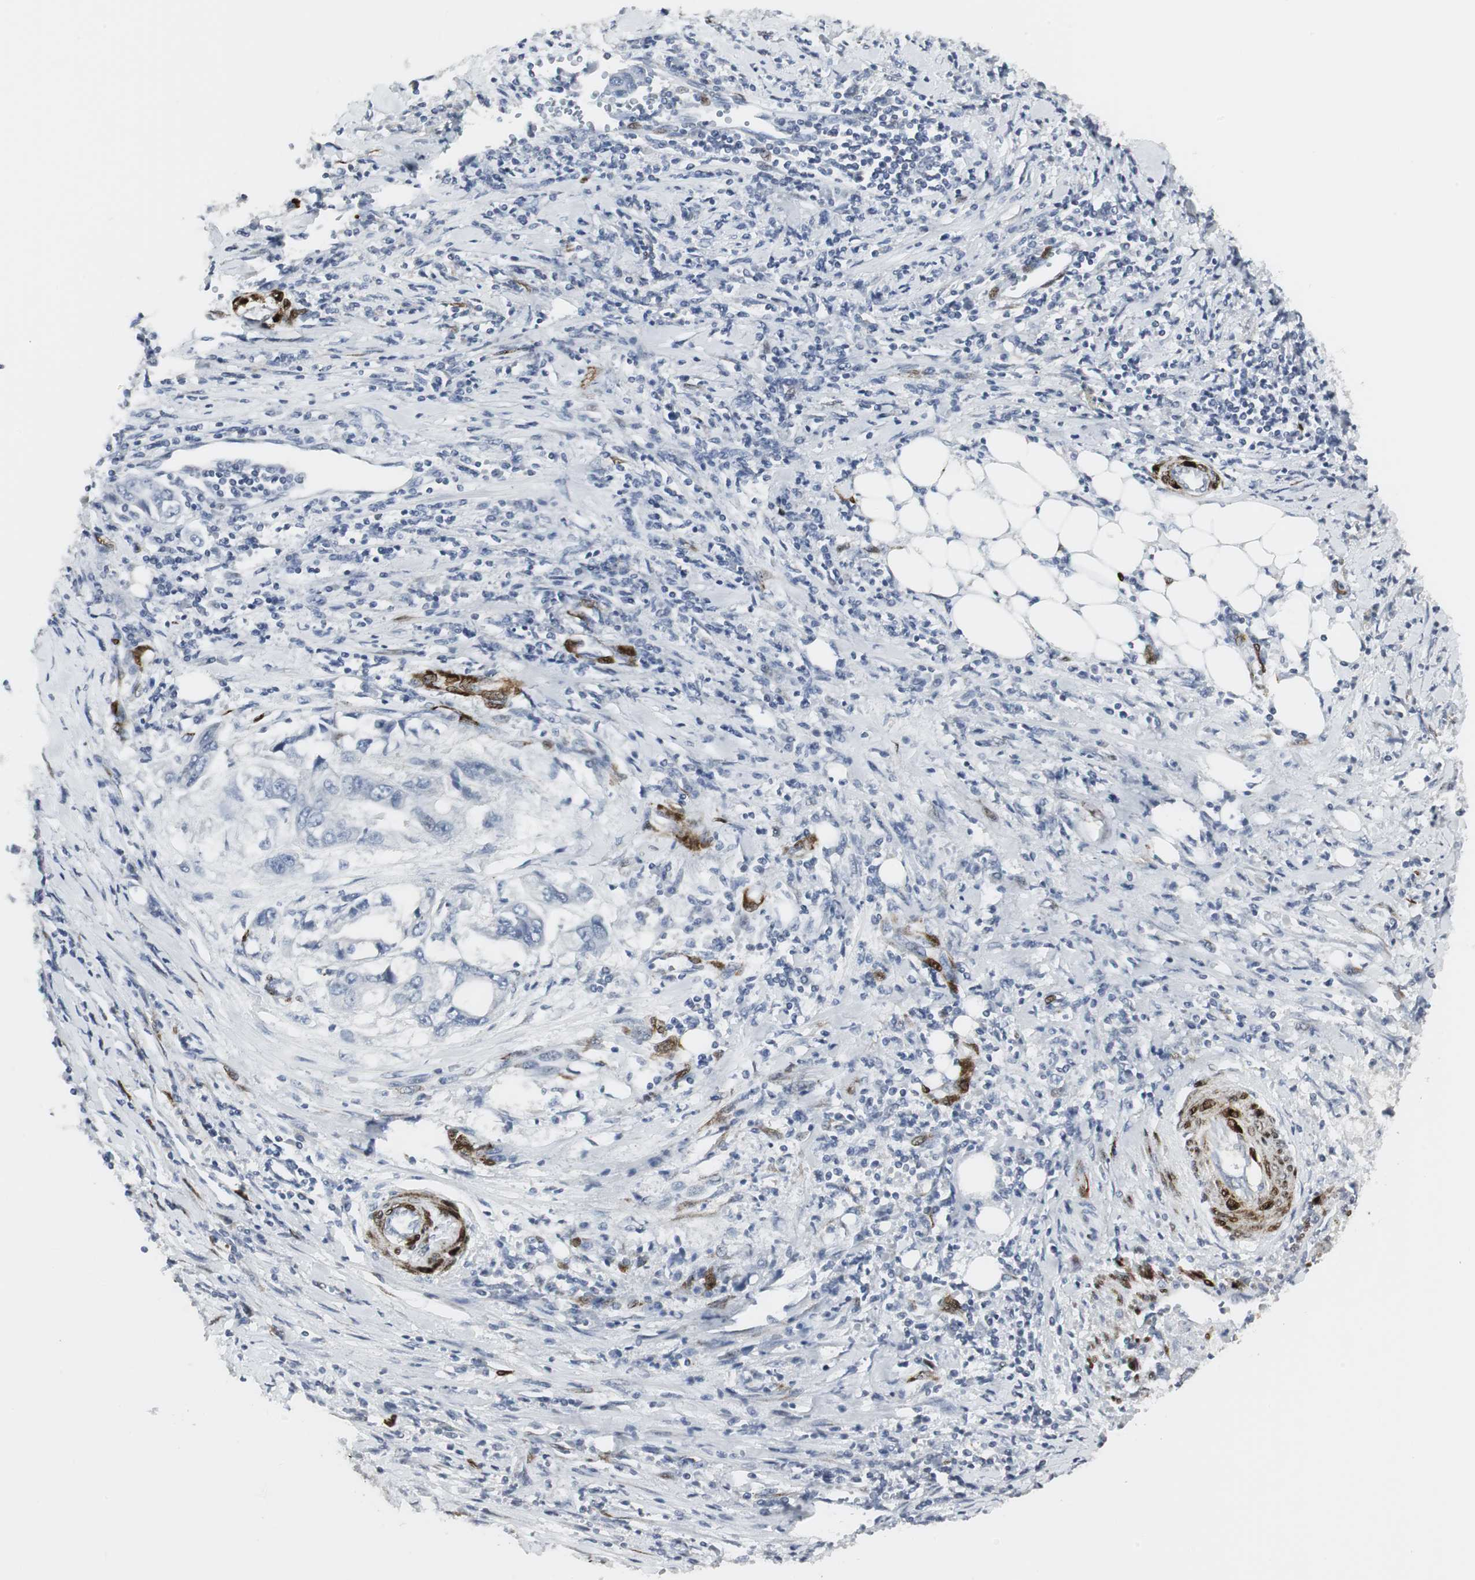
{"staining": {"intensity": "negative", "quantity": "none", "location": "none"}, "tissue": "stomach cancer", "cell_type": "Tumor cells", "image_type": "cancer", "snomed": [{"axis": "morphology", "description": "Adenocarcinoma, NOS"}, {"axis": "topography", "description": "Stomach"}], "caption": "Human stomach cancer (adenocarcinoma) stained for a protein using IHC exhibits no staining in tumor cells.", "gene": "PPP1R14A", "patient": {"sex": "male", "age": 62}}